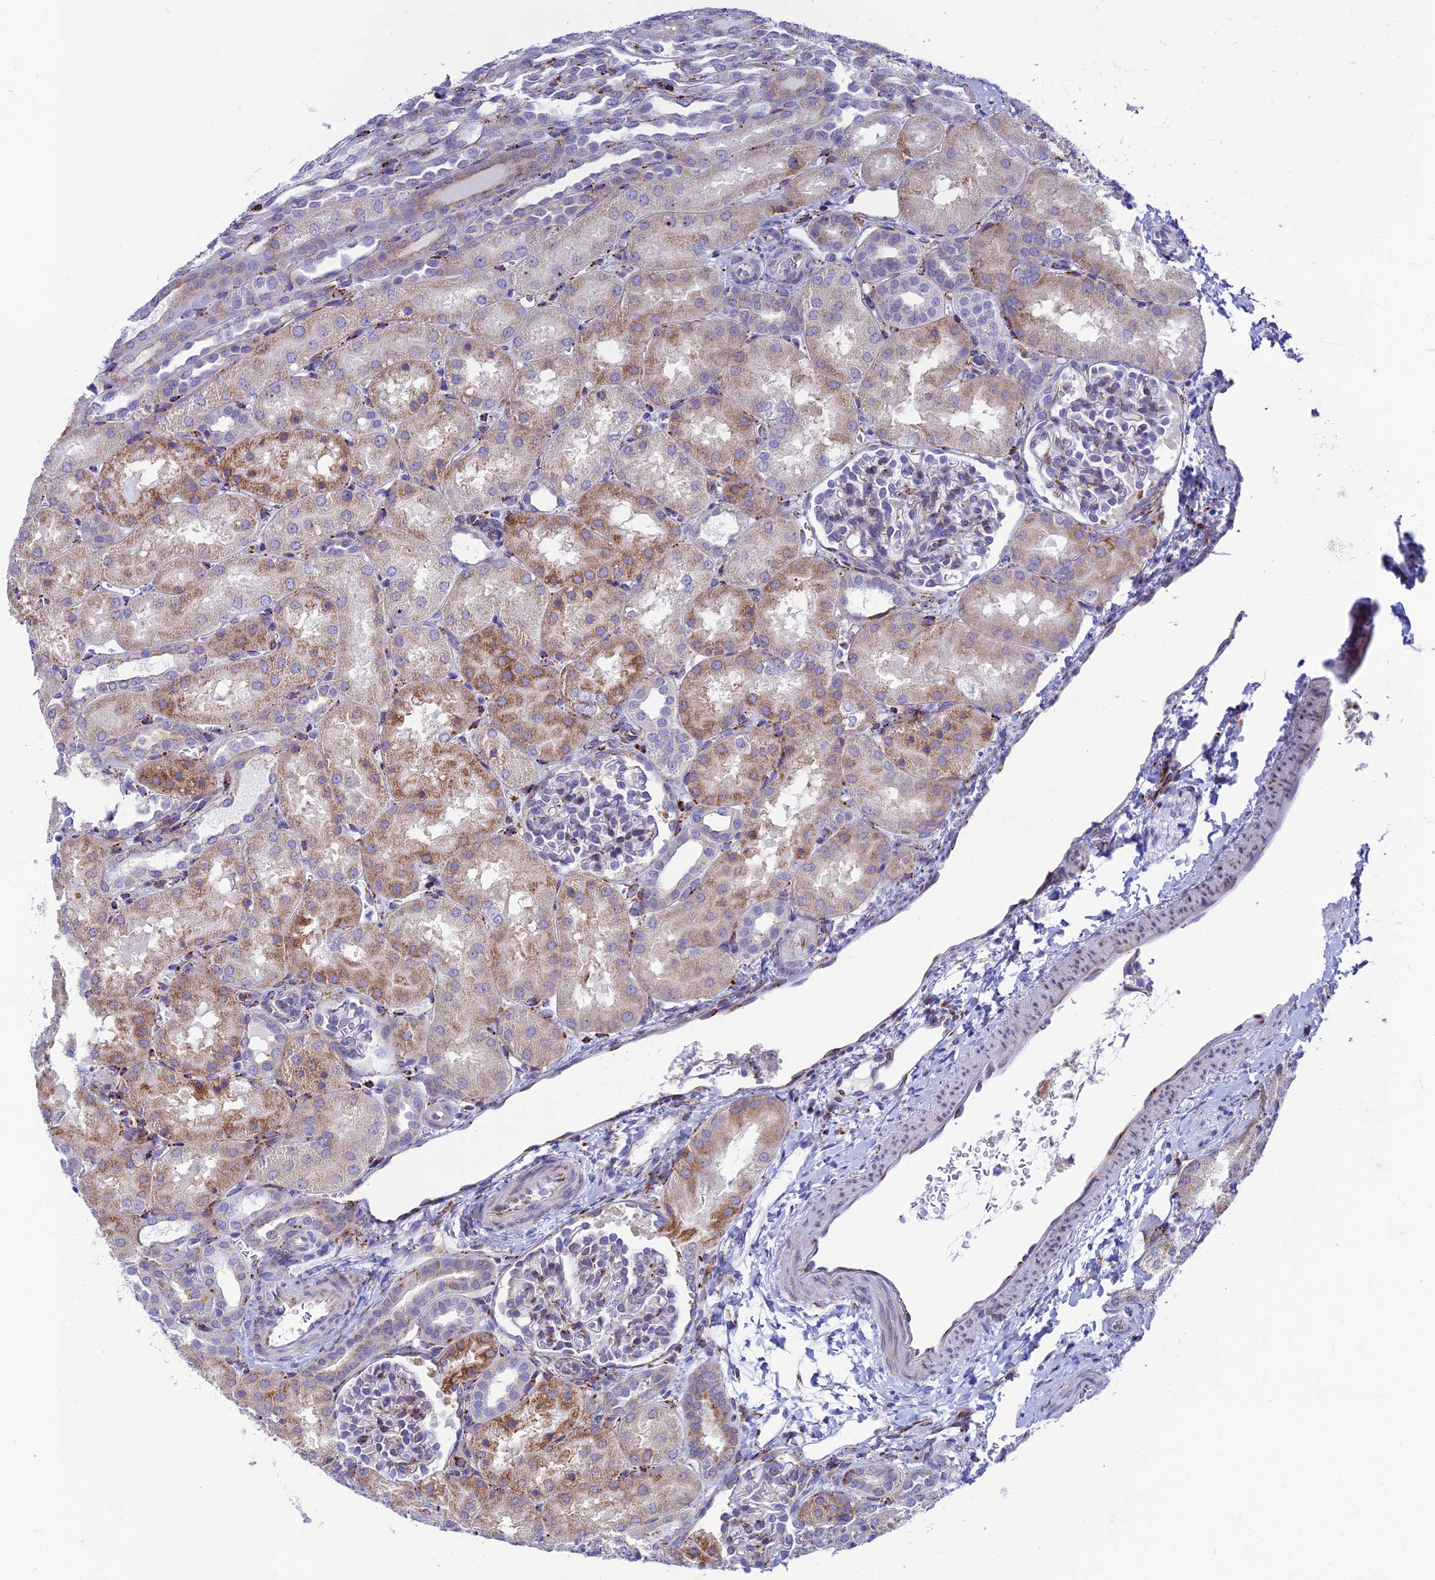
{"staining": {"intensity": "negative", "quantity": "none", "location": "none"}, "tissue": "kidney", "cell_type": "Cells in glomeruli", "image_type": "normal", "snomed": [{"axis": "morphology", "description": "Normal tissue, NOS"}, {"axis": "topography", "description": "Kidney"}], "caption": "A histopathology image of human kidney is negative for staining in cells in glomeruli. (Immunohistochemistry (ihc), brightfield microscopy, high magnification).", "gene": "TUBGCP6", "patient": {"sex": "male", "age": 1}}